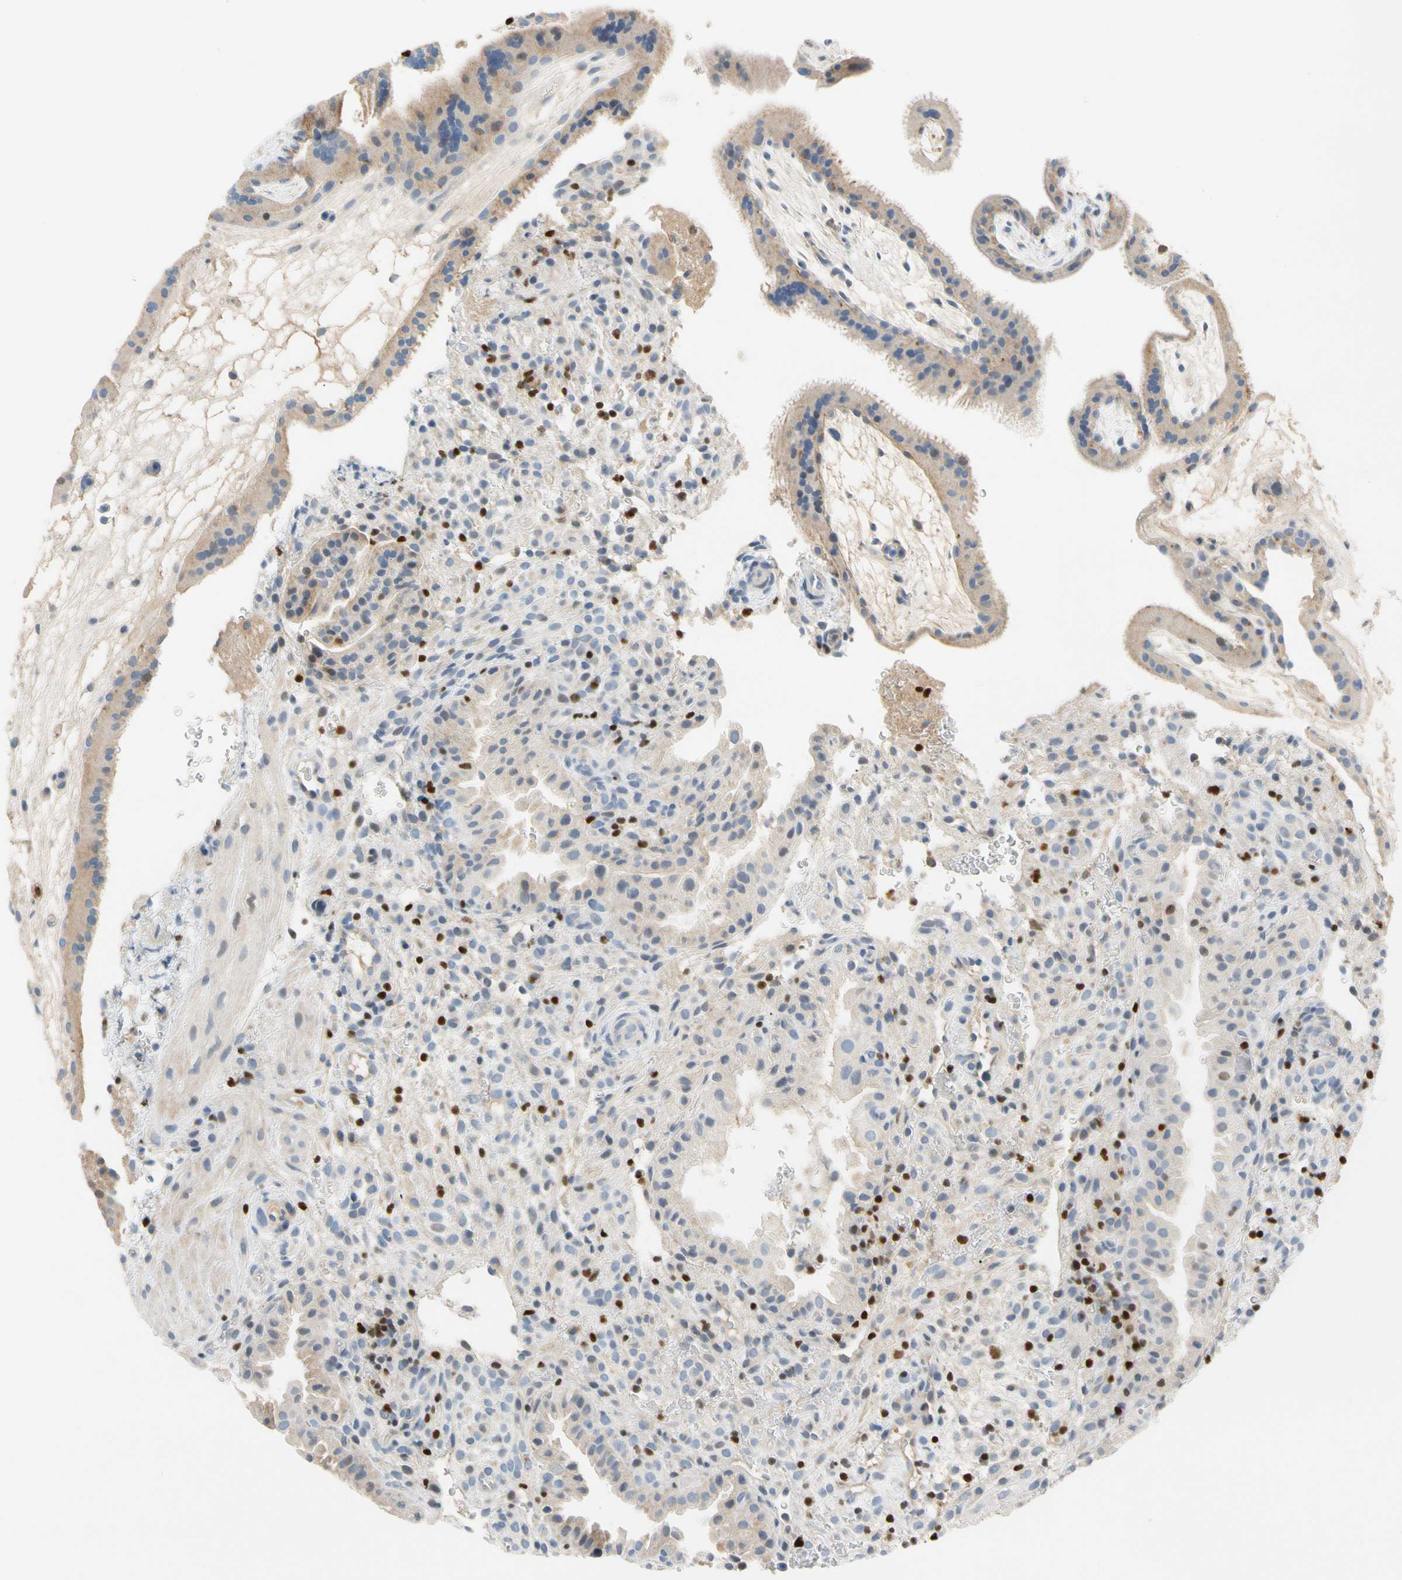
{"staining": {"intensity": "negative", "quantity": "none", "location": "none"}, "tissue": "placenta", "cell_type": "Decidual cells", "image_type": "normal", "snomed": [{"axis": "morphology", "description": "Normal tissue, NOS"}, {"axis": "topography", "description": "Placenta"}], "caption": "Histopathology image shows no significant protein expression in decidual cells of unremarkable placenta. (DAB IHC, high magnification).", "gene": "SP140", "patient": {"sex": "female", "age": 19}}